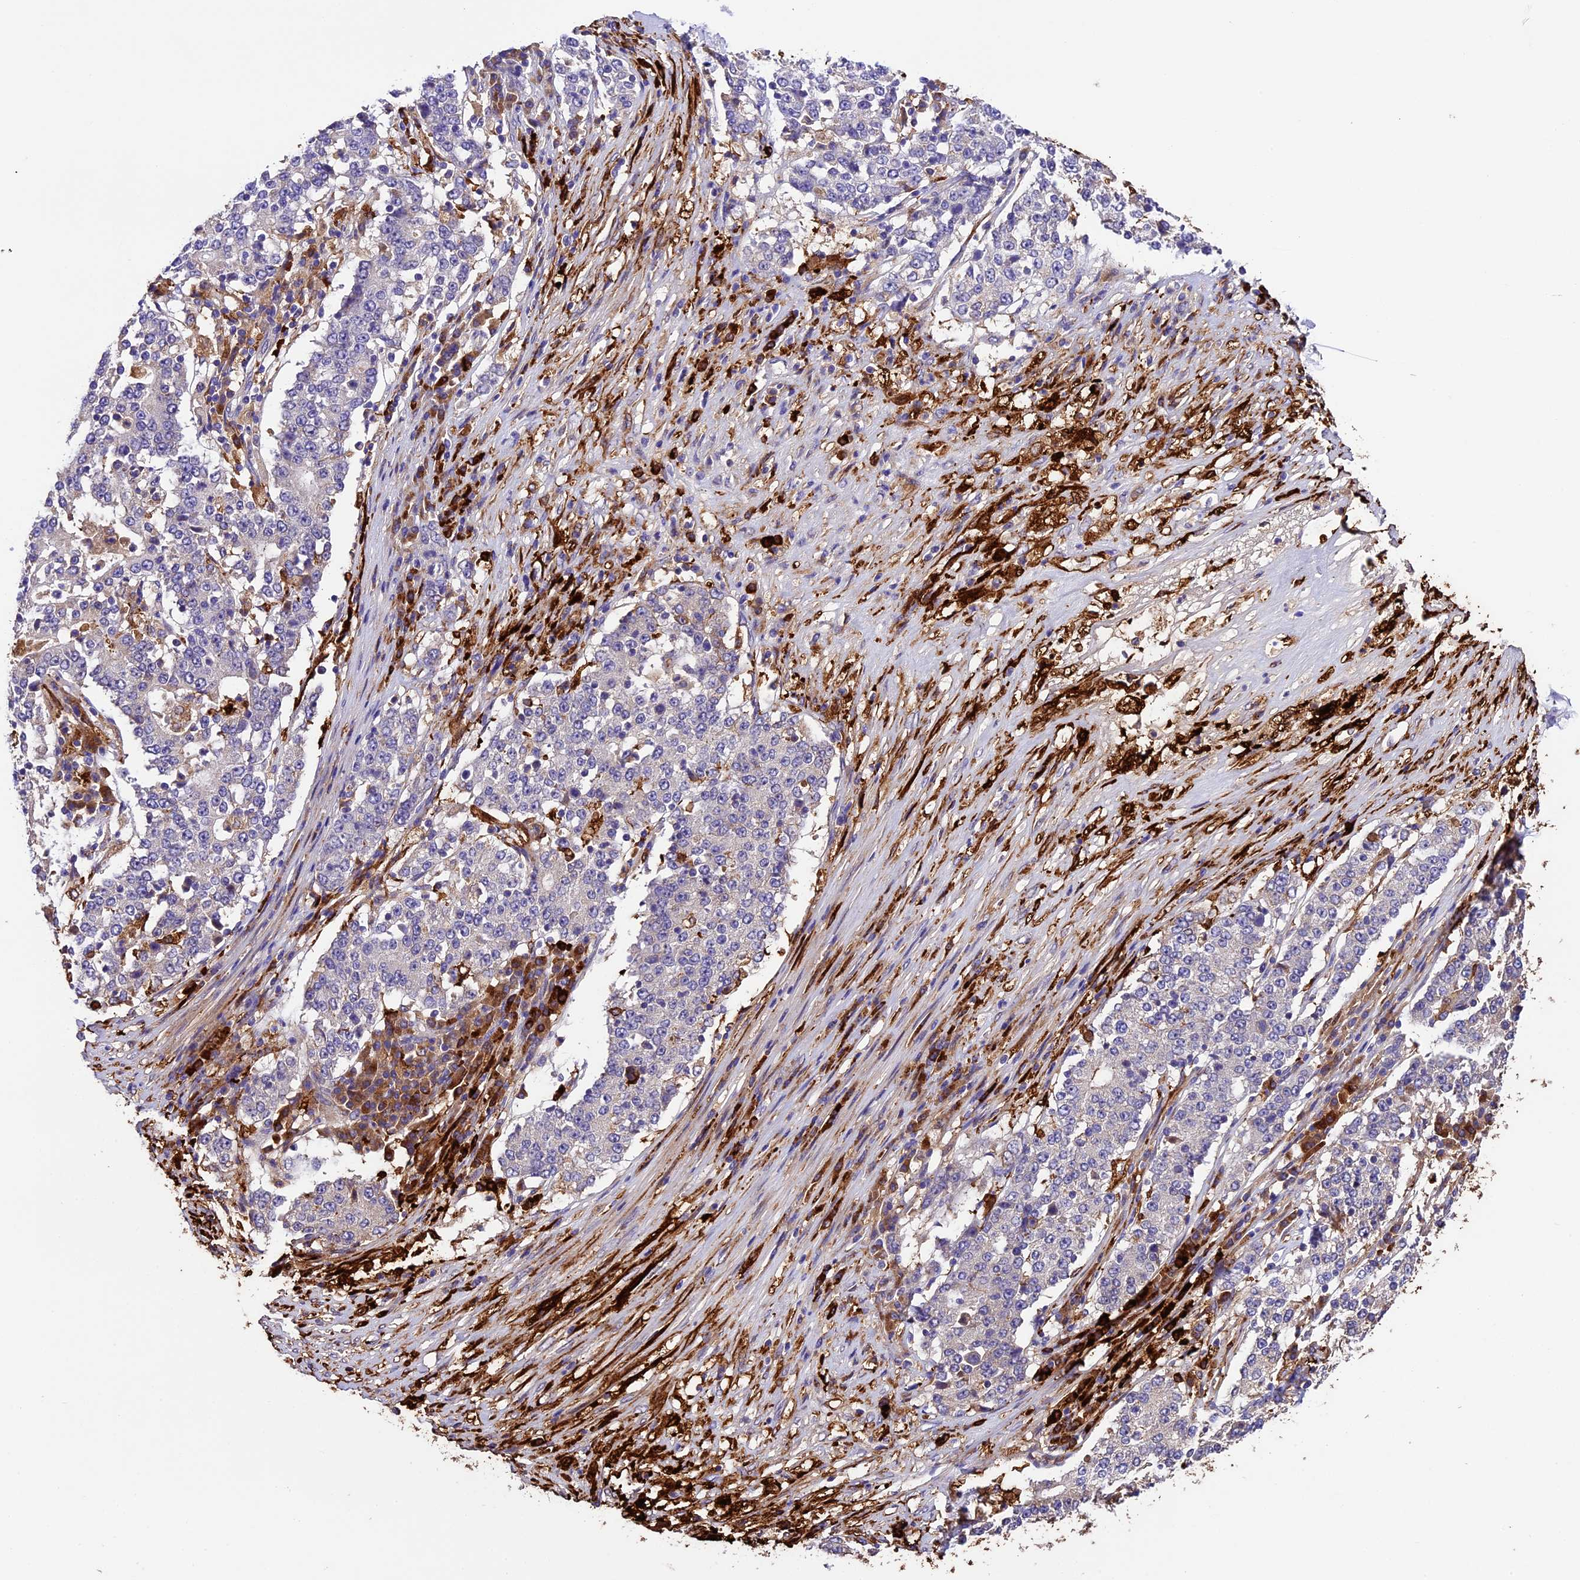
{"staining": {"intensity": "negative", "quantity": "none", "location": "none"}, "tissue": "stomach cancer", "cell_type": "Tumor cells", "image_type": "cancer", "snomed": [{"axis": "morphology", "description": "Adenocarcinoma, NOS"}, {"axis": "topography", "description": "Stomach"}], "caption": "Immunohistochemistry (IHC) micrograph of stomach adenocarcinoma stained for a protein (brown), which shows no expression in tumor cells.", "gene": "CILP2", "patient": {"sex": "male", "age": 59}}